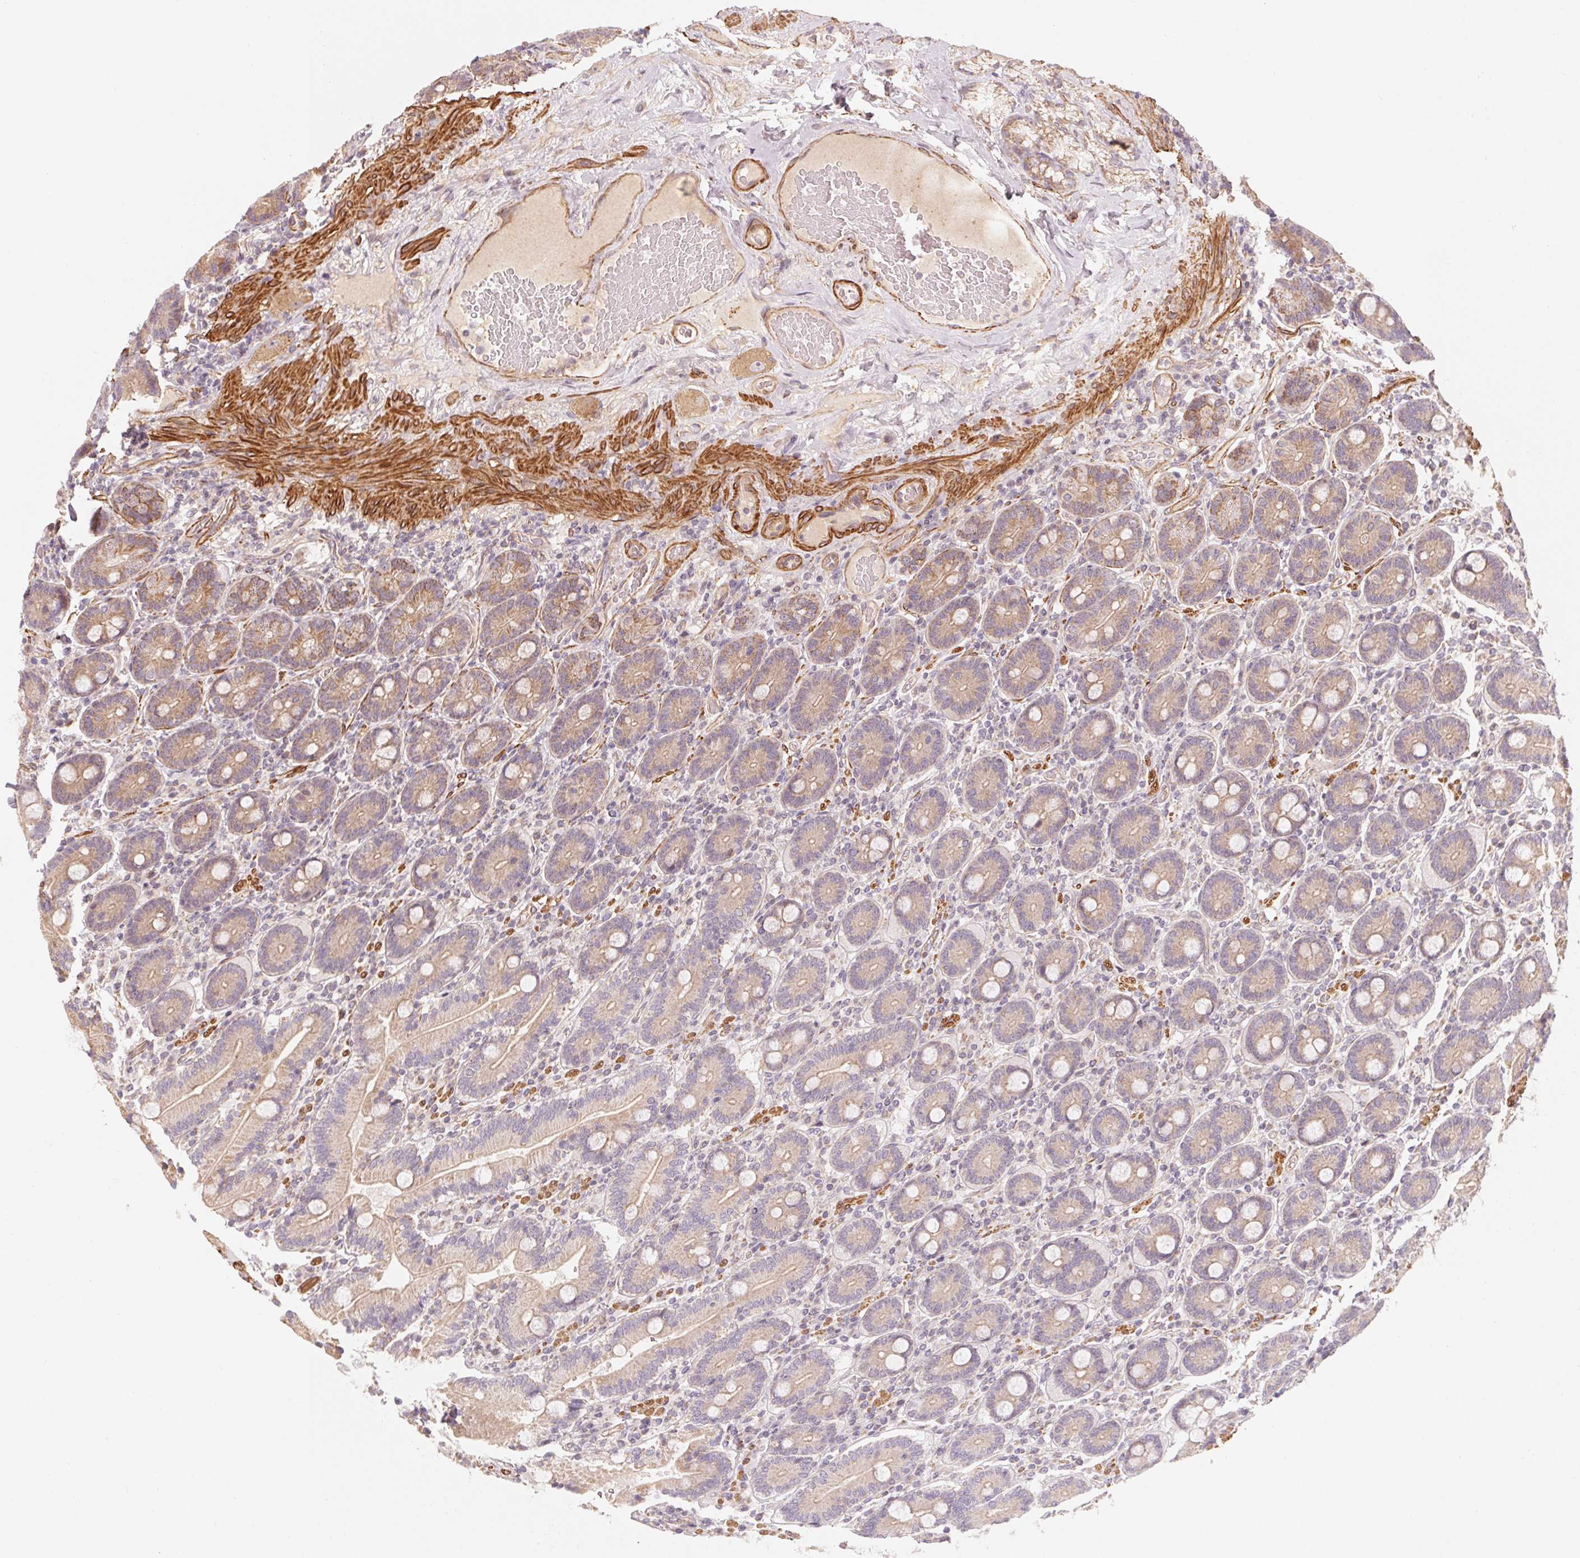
{"staining": {"intensity": "moderate", "quantity": "25%-75%", "location": "cytoplasmic/membranous"}, "tissue": "duodenum", "cell_type": "Glandular cells", "image_type": "normal", "snomed": [{"axis": "morphology", "description": "Normal tissue, NOS"}, {"axis": "topography", "description": "Duodenum"}], "caption": "High-magnification brightfield microscopy of normal duodenum stained with DAB (3,3'-diaminobenzidine) (brown) and counterstained with hematoxylin (blue). glandular cells exhibit moderate cytoplasmic/membranous expression is present in approximately25%-75% of cells.", "gene": "CCDC112", "patient": {"sex": "female", "age": 62}}